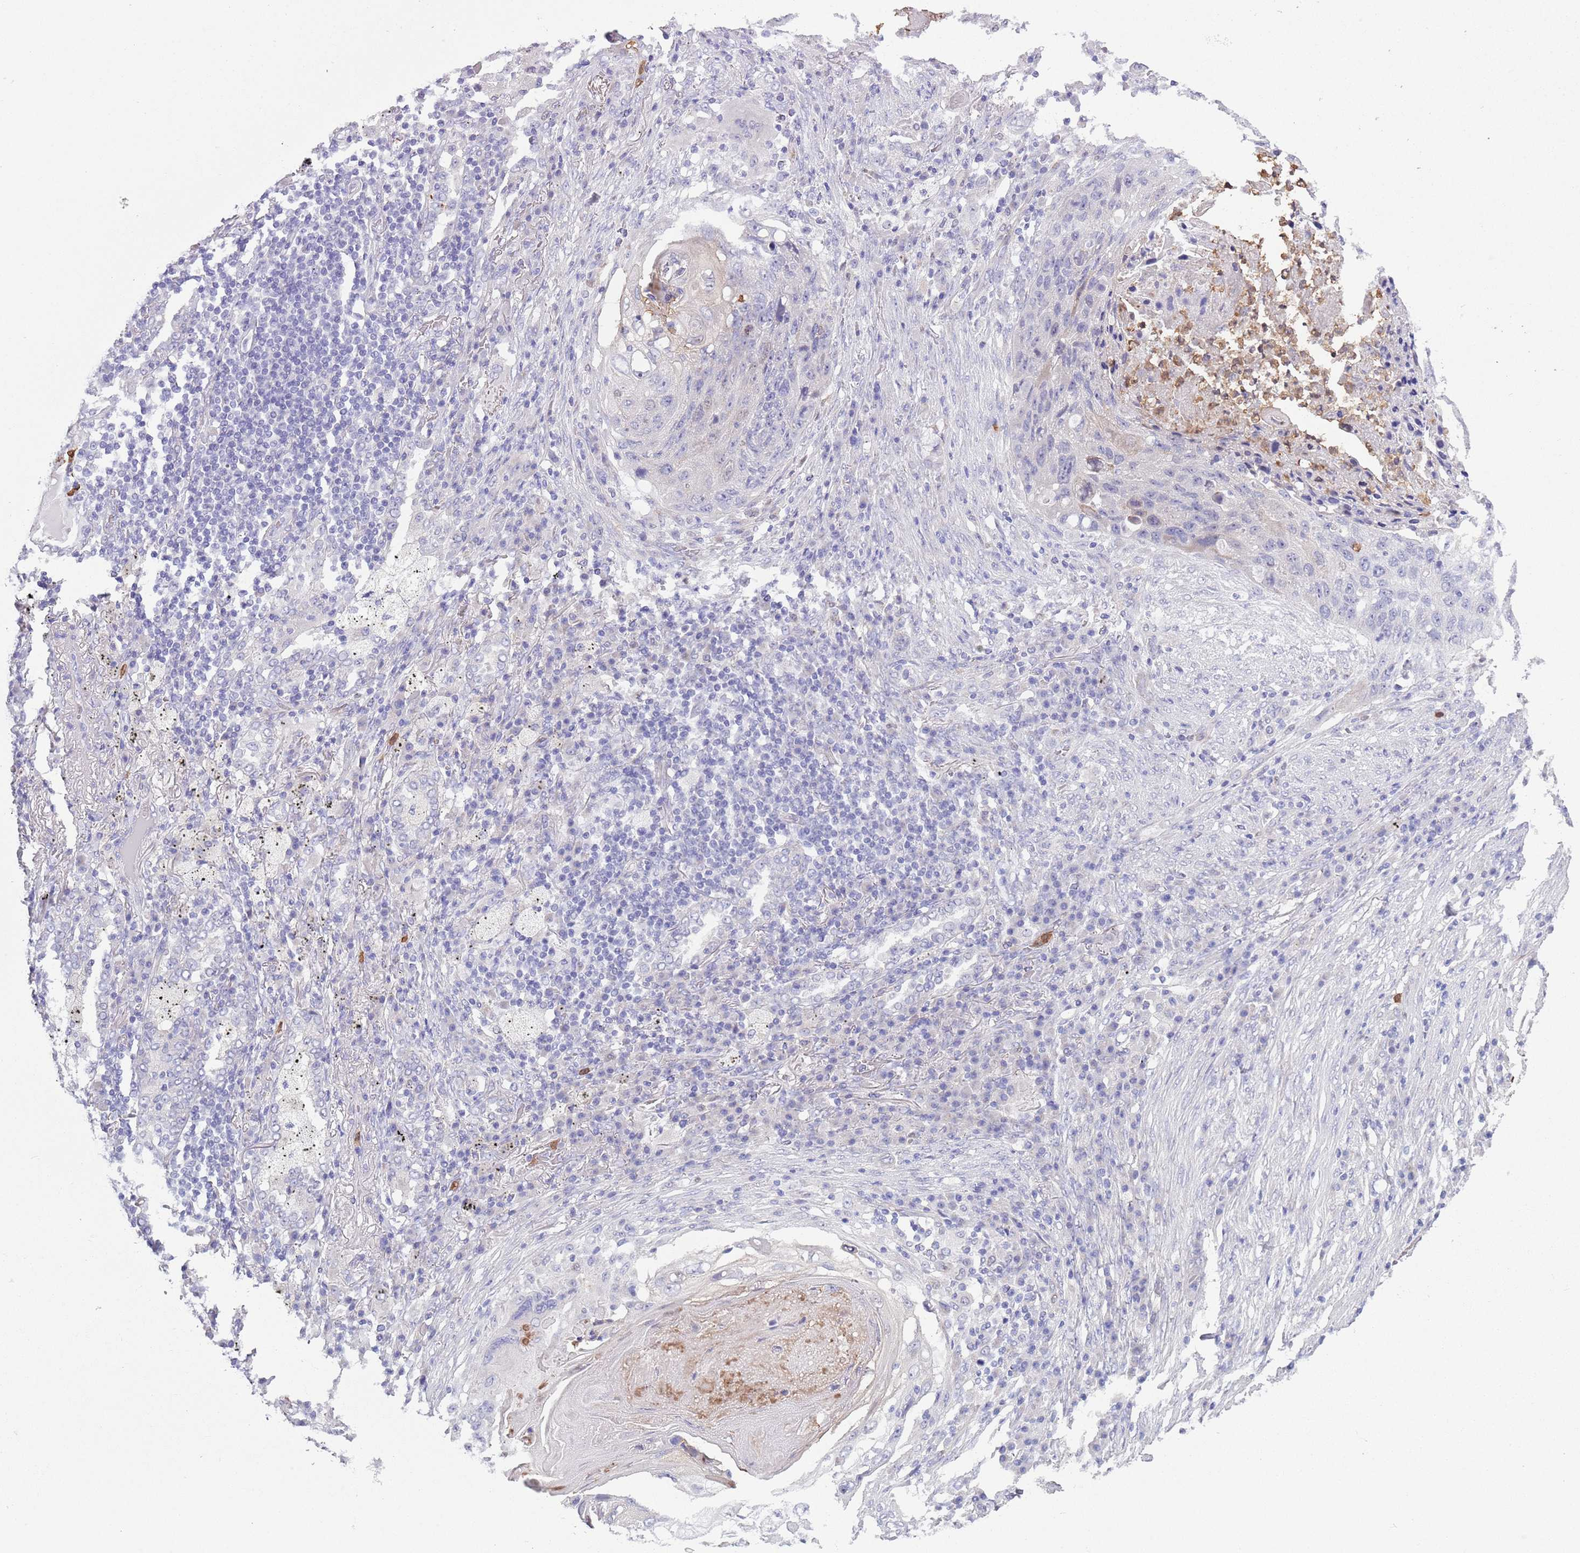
{"staining": {"intensity": "negative", "quantity": "none", "location": "none"}, "tissue": "lung cancer", "cell_type": "Tumor cells", "image_type": "cancer", "snomed": [{"axis": "morphology", "description": "Squamous cell carcinoma, NOS"}, {"axis": "topography", "description": "Lung"}], "caption": "Photomicrograph shows no protein positivity in tumor cells of lung squamous cell carcinoma tissue.", "gene": "ZFP2", "patient": {"sex": "female", "age": 63}}